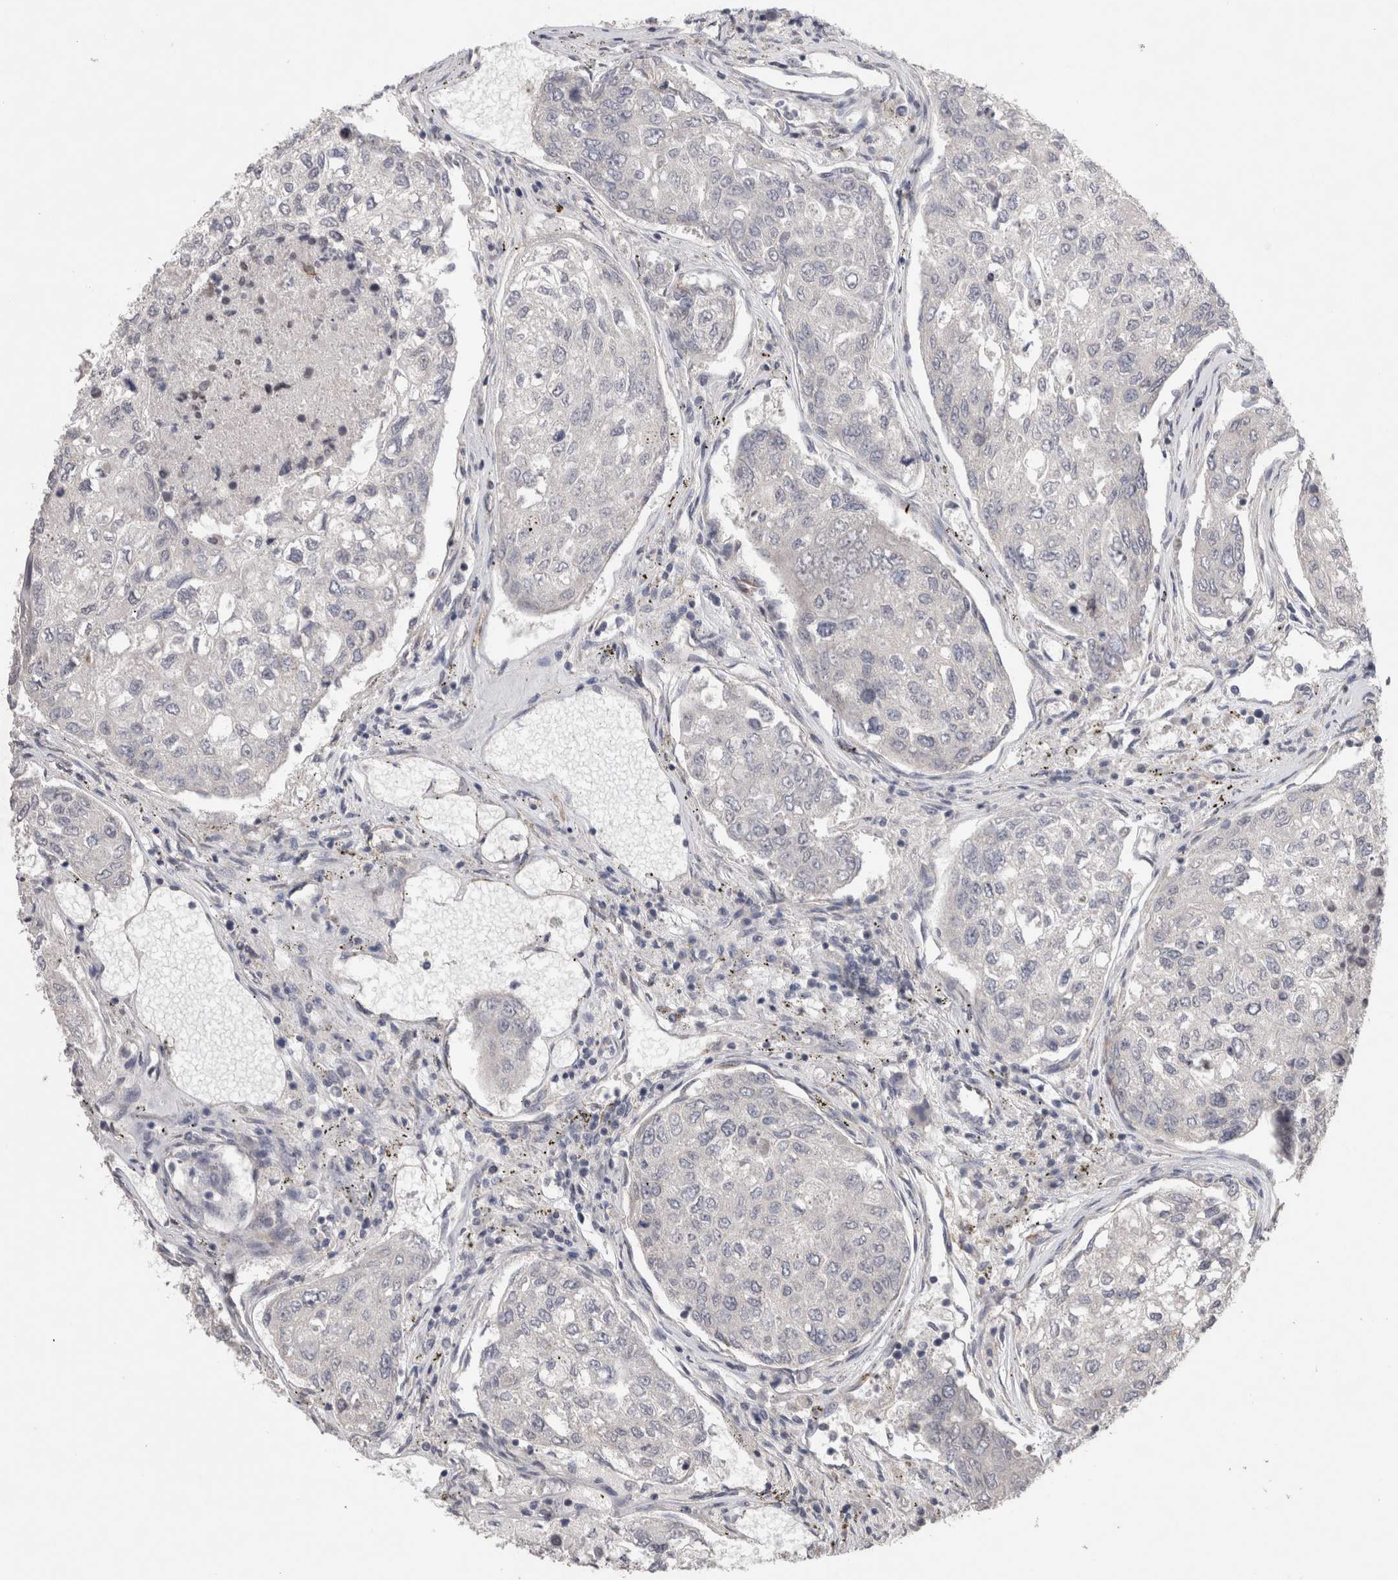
{"staining": {"intensity": "negative", "quantity": "none", "location": "none"}, "tissue": "urothelial cancer", "cell_type": "Tumor cells", "image_type": "cancer", "snomed": [{"axis": "morphology", "description": "Urothelial carcinoma, High grade"}, {"axis": "topography", "description": "Lymph node"}, {"axis": "topography", "description": "Urinary bladder"}], "caption": "This photomicrograph is of urothelial cancer stained with immunohistochemistry to label a protein in brown with the nuclei are counter-stained blue. There is no staining in tumor cells. (DAB (3,3'-diaminobenzidine) IHC, high magnification).", "gene": "CDH13", "patient": {"sex": "male", "age": 51}}